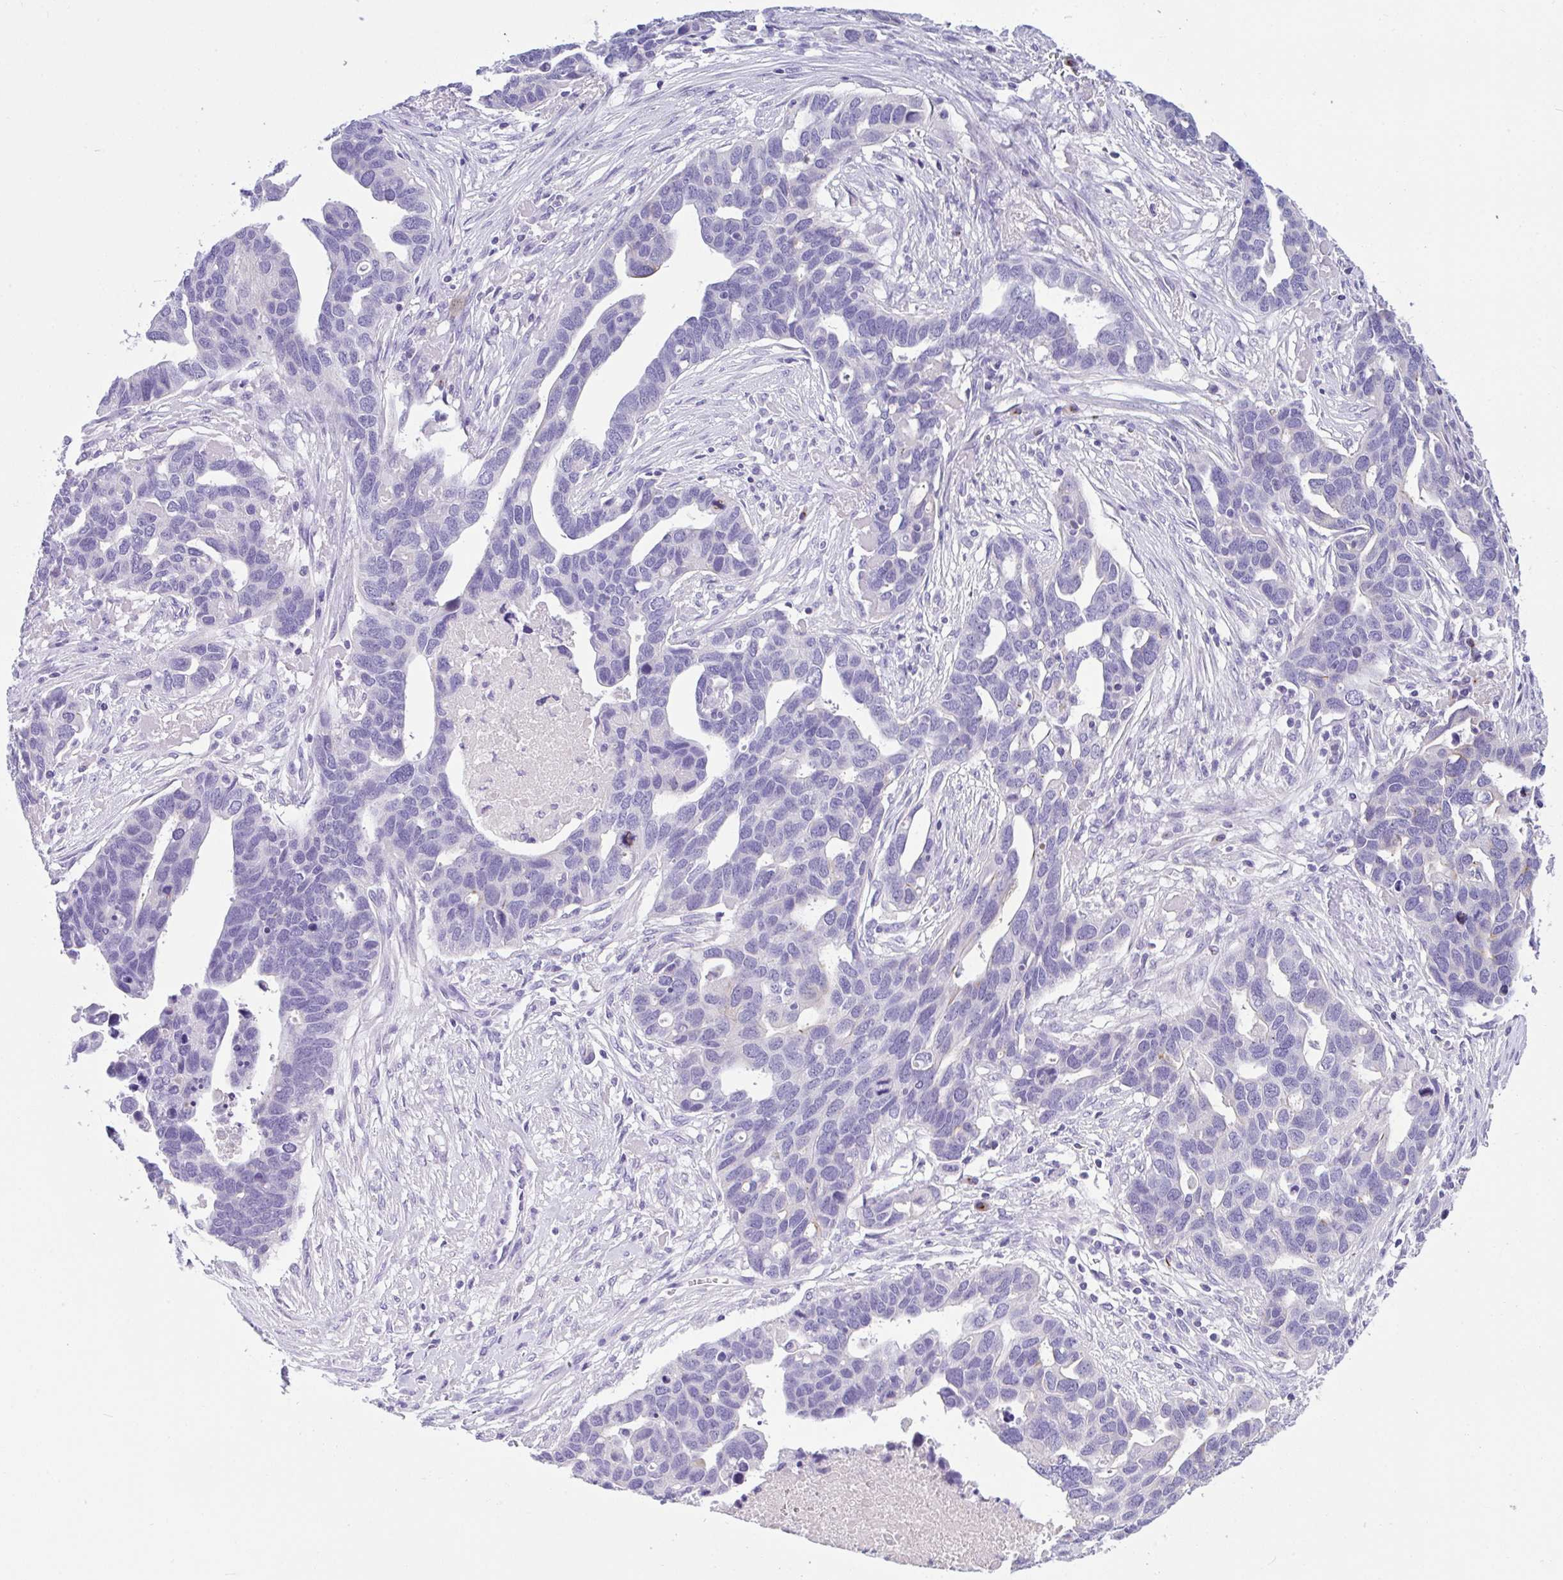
{"staining": {"intensity": "moderate", "quantity": "<25%", "location": "cytoplasmic/membranous"}, "tissue": "ovarian cancer", "cell_type": "Tumor cells", "image_type": "cancer", "snomed": [{"axis": "morphology", "description": "Cystadenocarcinoma, serous, NOS"}, {"axis": "topography", "description": "Ovary"}], "caption": "Immunohistochemistry (IHC) micrograph of human ovarian cancer stained for a protein (brown), which exhibits low levels of moderate cytoplasmic/membranous positivity in approximately <25% of tumor cells.", "gene": "FBXL20", "patient": {"sex": "female", "age": 54}}